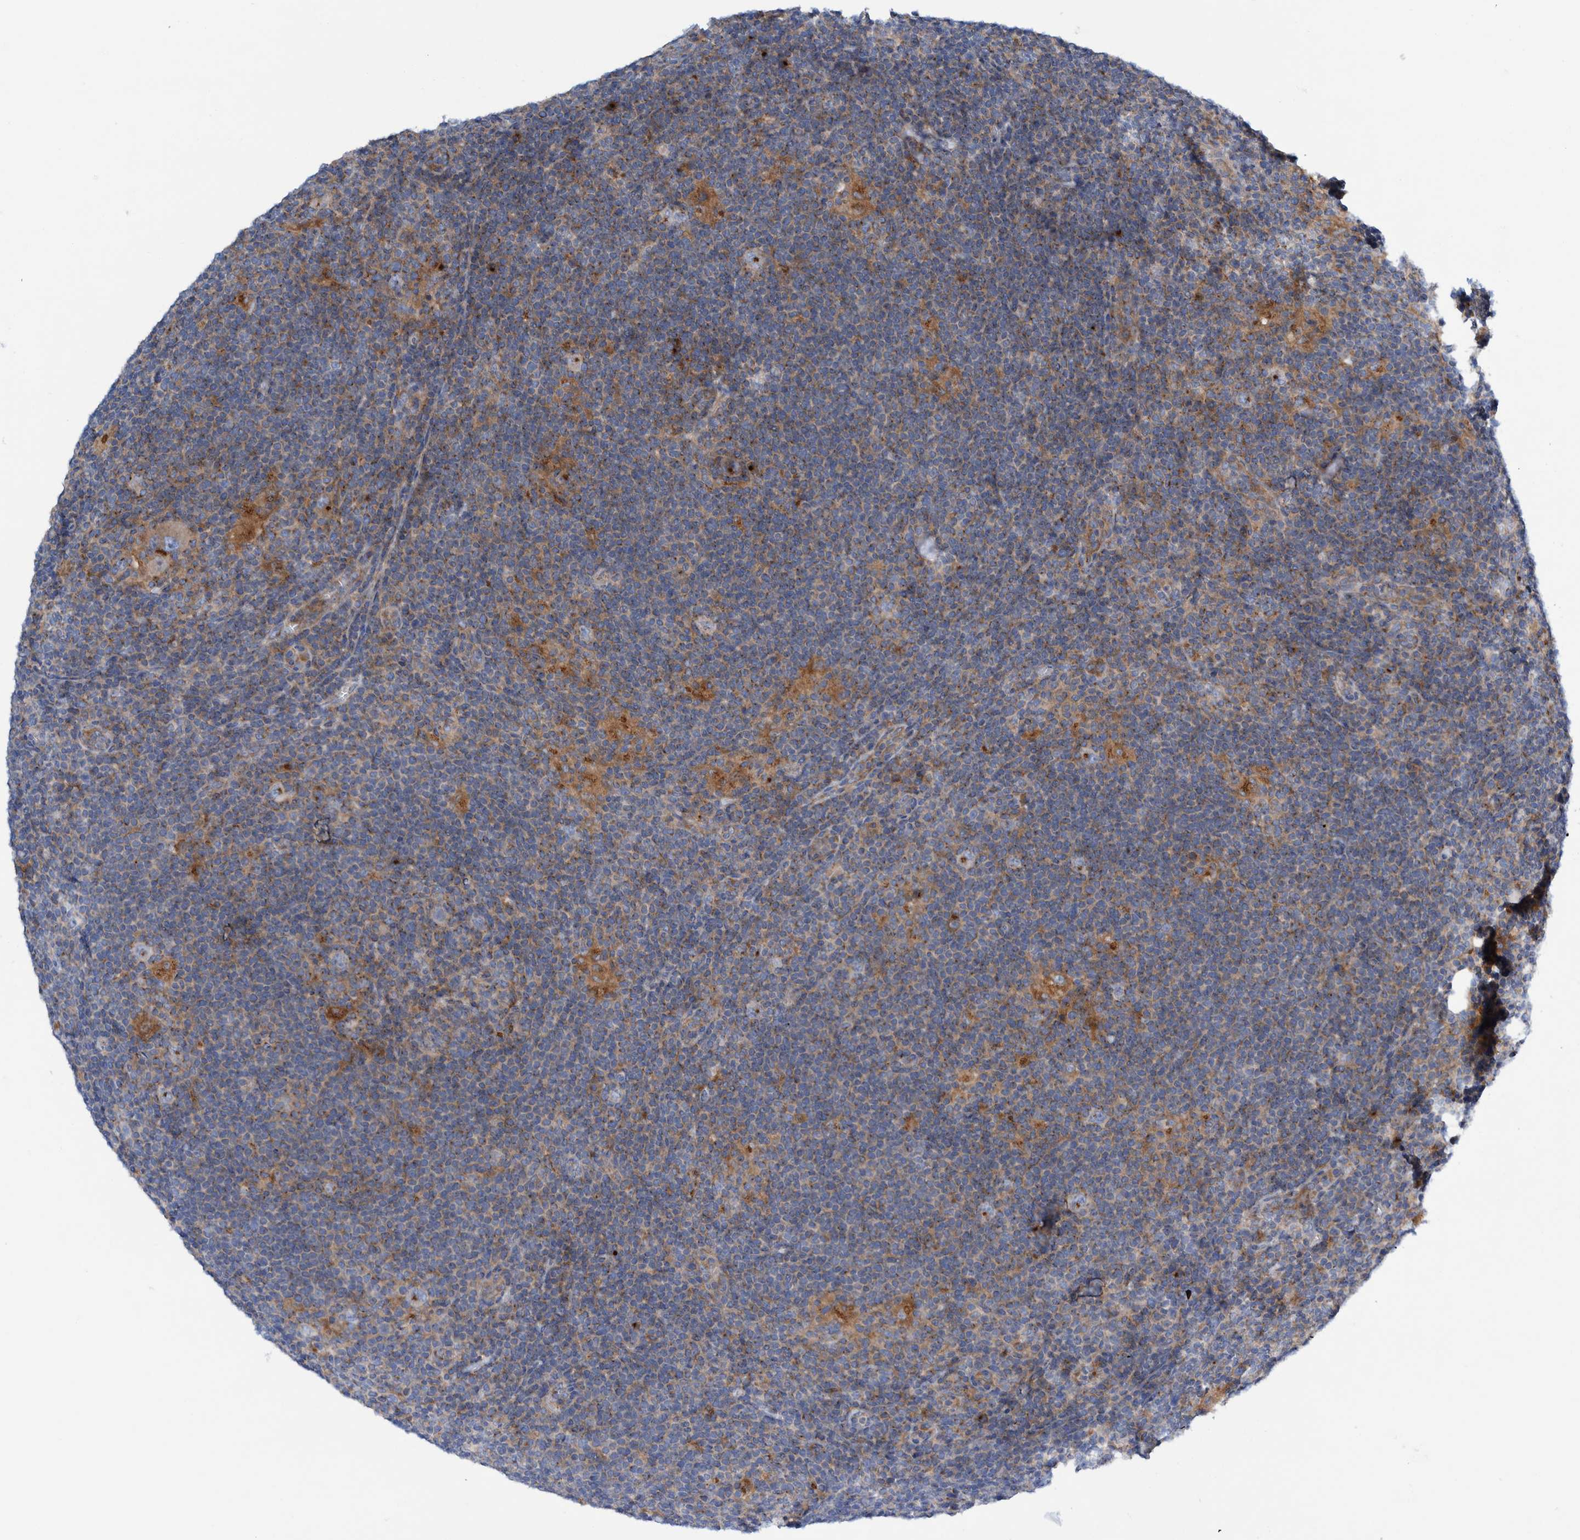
{"staining": {"intensity": "moderate", "quantity": "25%-75%", "location": "cytoplasmic/membranous"}, "tissue": "lymphoma", "cell_type": "Tumor cells", "image_type": "cancer", "snomed": [{"axis": "morphology", "description": "Hodgkin's disease, NOS"}, {"axis": "topography", "description": "Lymph node"}], "caption": "A photomicrograph of lymphoma stained for a protein reveals moderate cytoplasmic/membranous brown staining in tumor cells.", "gene": "TRIM58", "patient": {"sex": "female", "age": 57}}